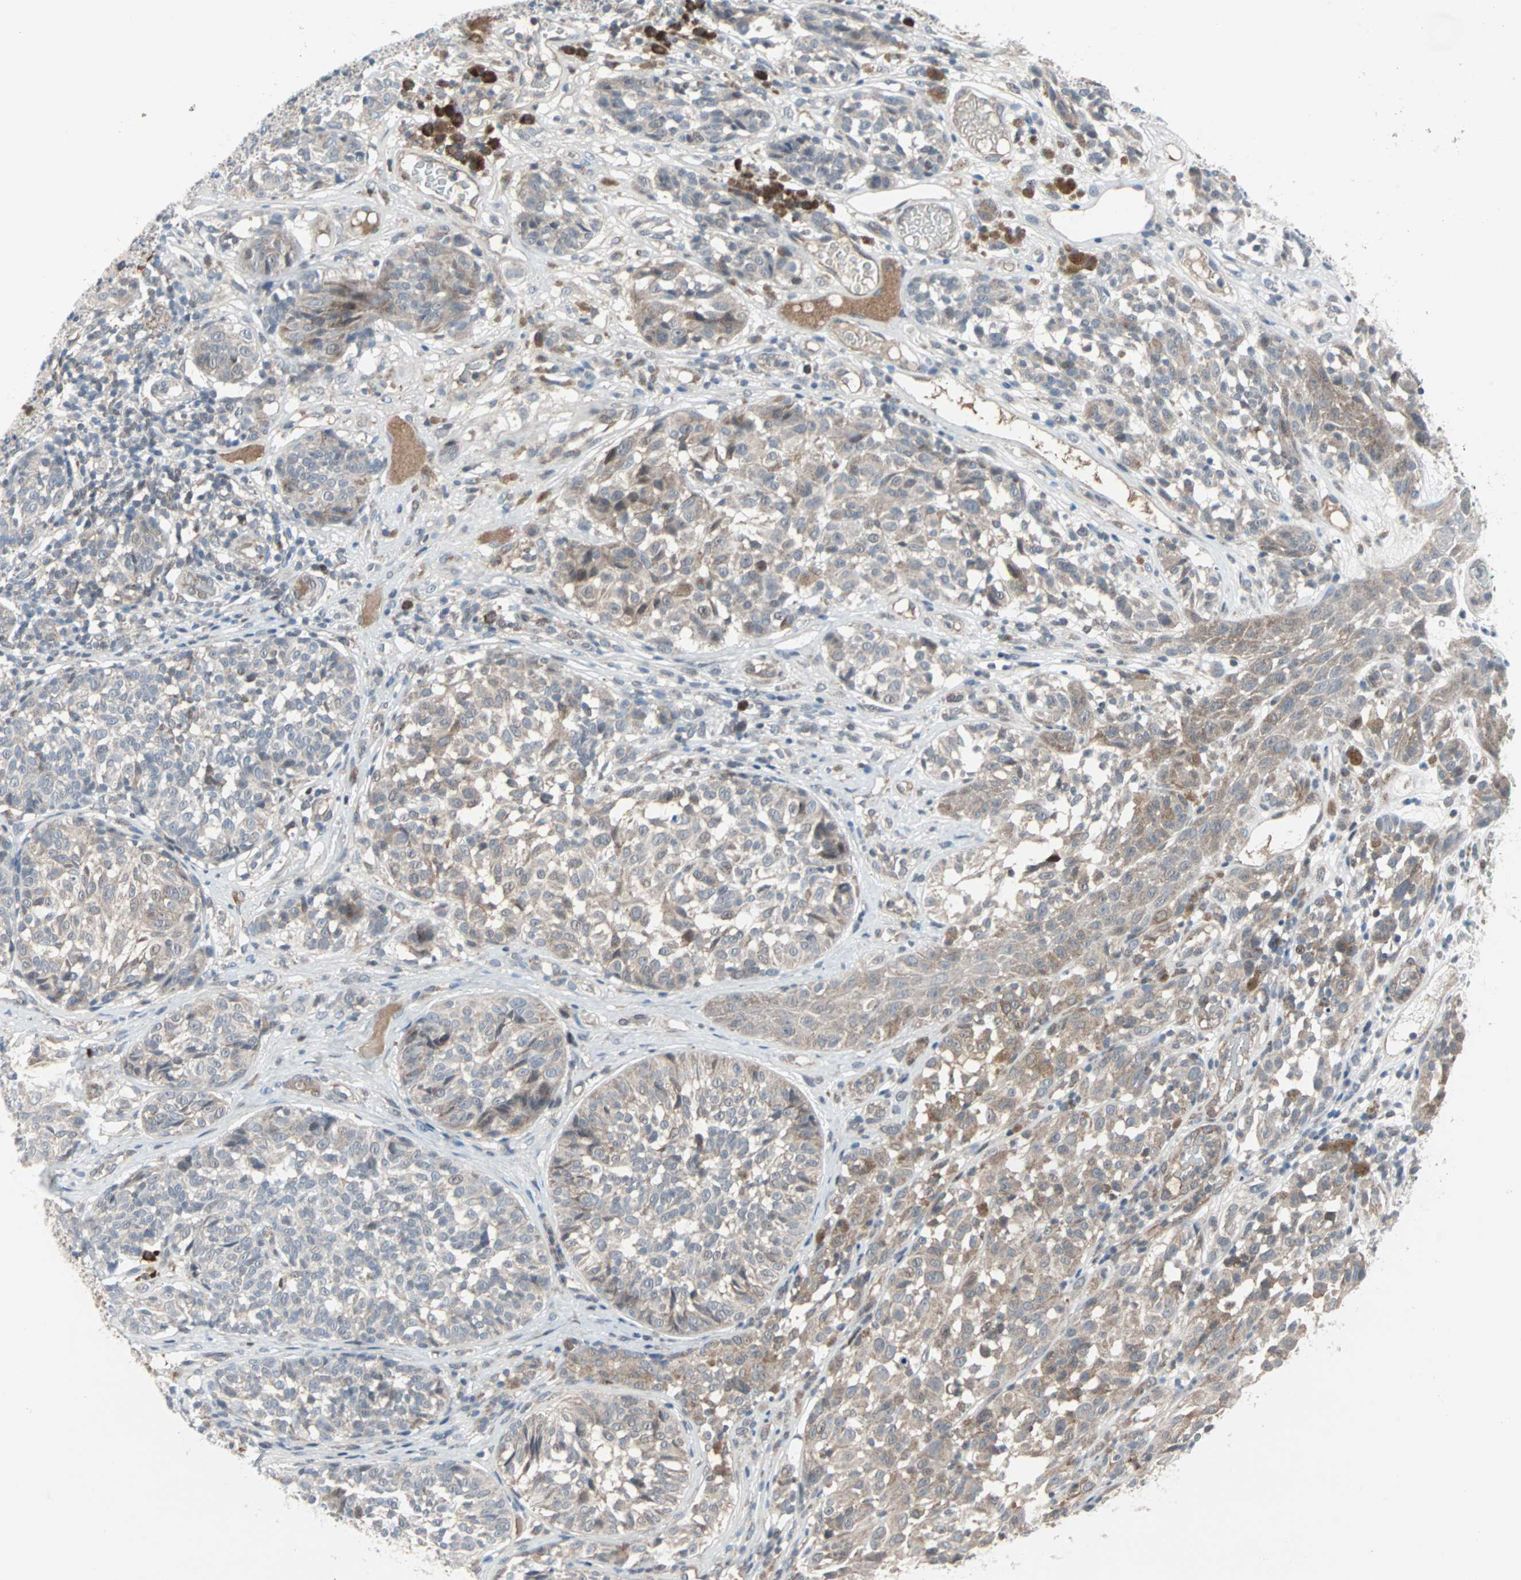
{"staining": {"intensity": "moderate", "quantity": "<25%", "location": "cytoplasmic/membranous"}, "tissue": "melanoma", "cell_type": "Tumor cells", "image_type": "cancer", "snomed": [{"axis": "morphology", "description": "Malignant melanoma, NOS"}, {"axis": "topography", "description": "Skin"}], "caption": "Immunohistochemistry of human malignant melanoma exhibits low levels of moderate cytoplasmic/membranous expression in approximately <25% of tumor cells. The protein of interest is shown in brown color, while the nuclei are stained blue.", "gene": "CASP3", "patient": {"sex": "female", "age": 46}}